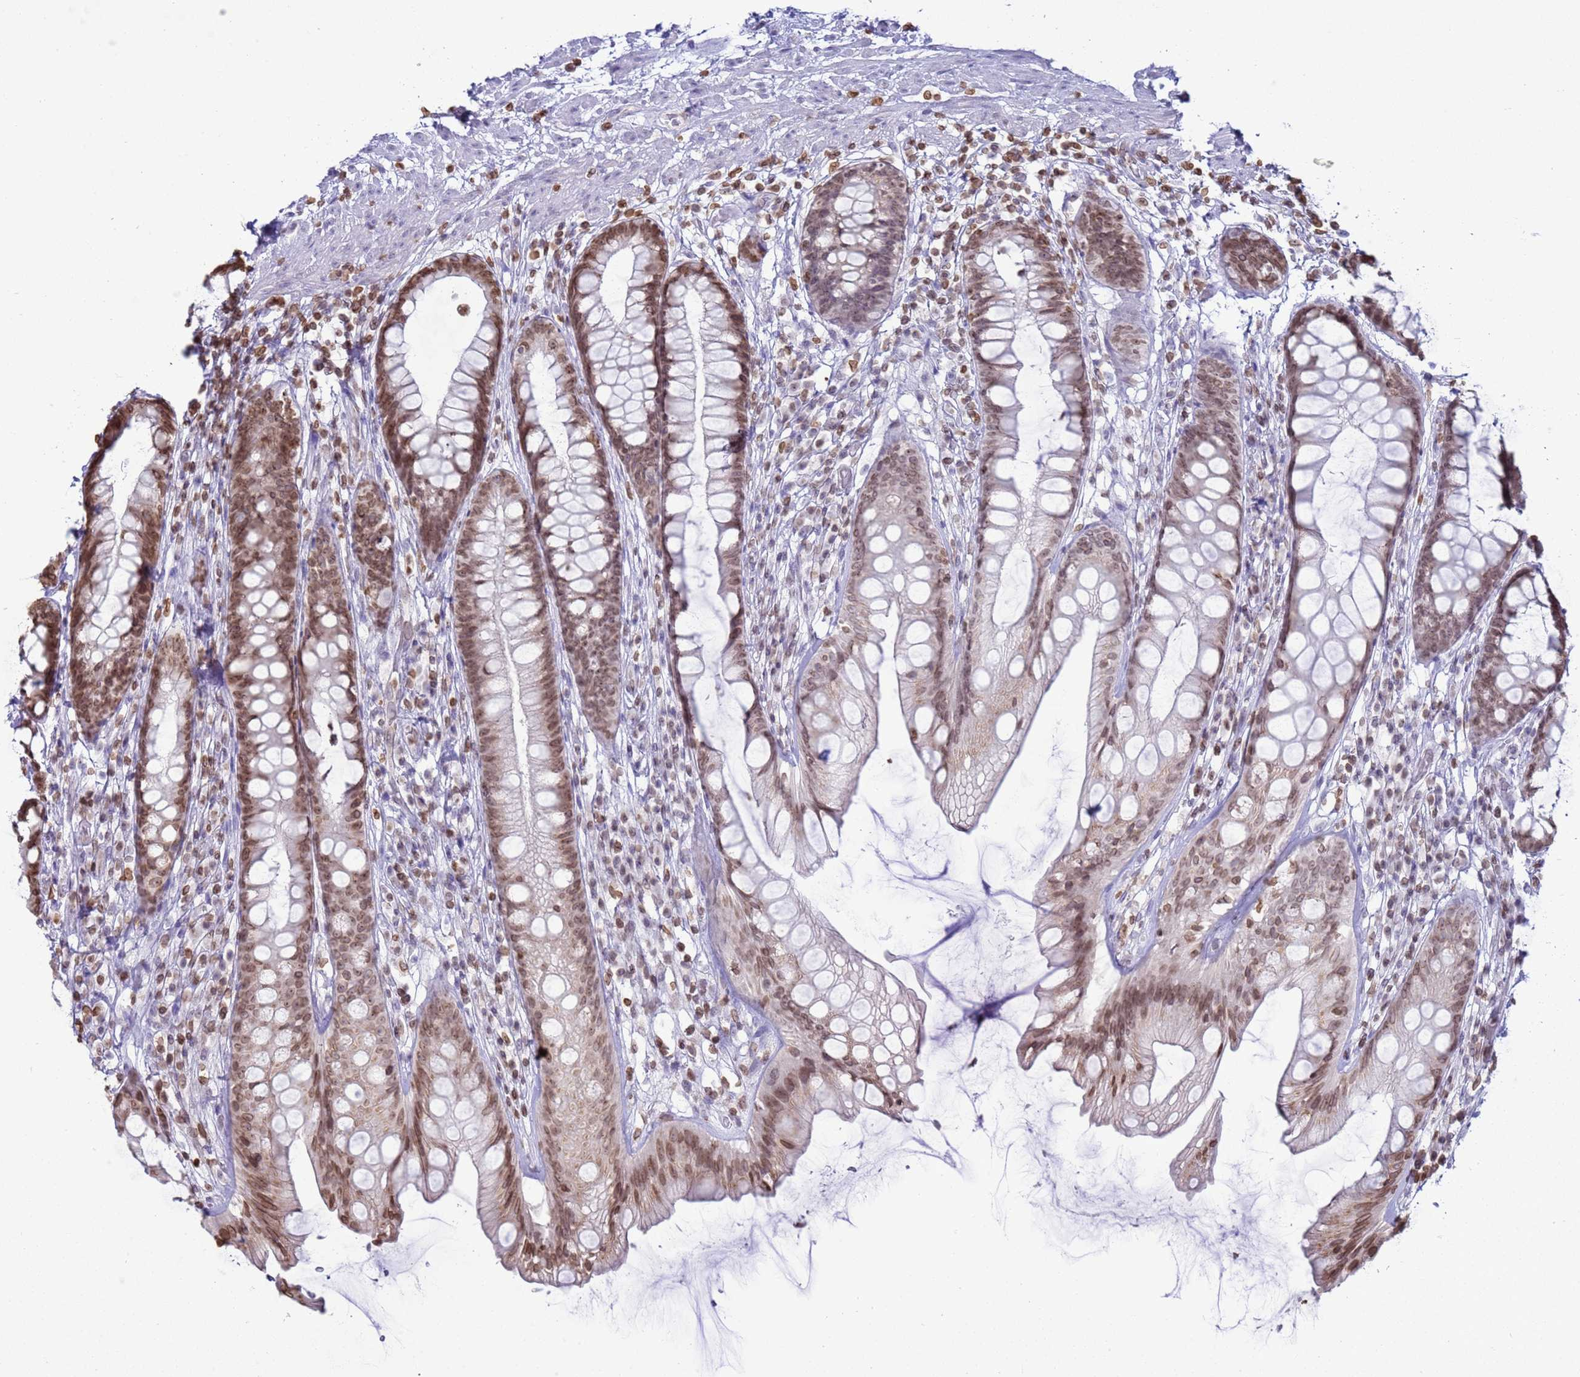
{"staining": {"intensity": "moderate", "quantity": ">75%", "location": "cytoplasmic/membranous,nuclear"}, "tissue": "rectum", "cell_type": "Glandular cells", "image_type": "normal", "snomed": [{"axis": "morphology", "description": "Normal tissue, NOS"}, {"axis": "topography", "description": "Rectum"}], "caption": "Immunohistochemical staining of normal rectum displays moderate cytoplasmic/membranous,nuclear protein expression in about >75% of glandular cells. (IHC, brightfield microscopy, high magnification).", "gene": "DHX37", "patient": {"sex": "male", "age": 74}}